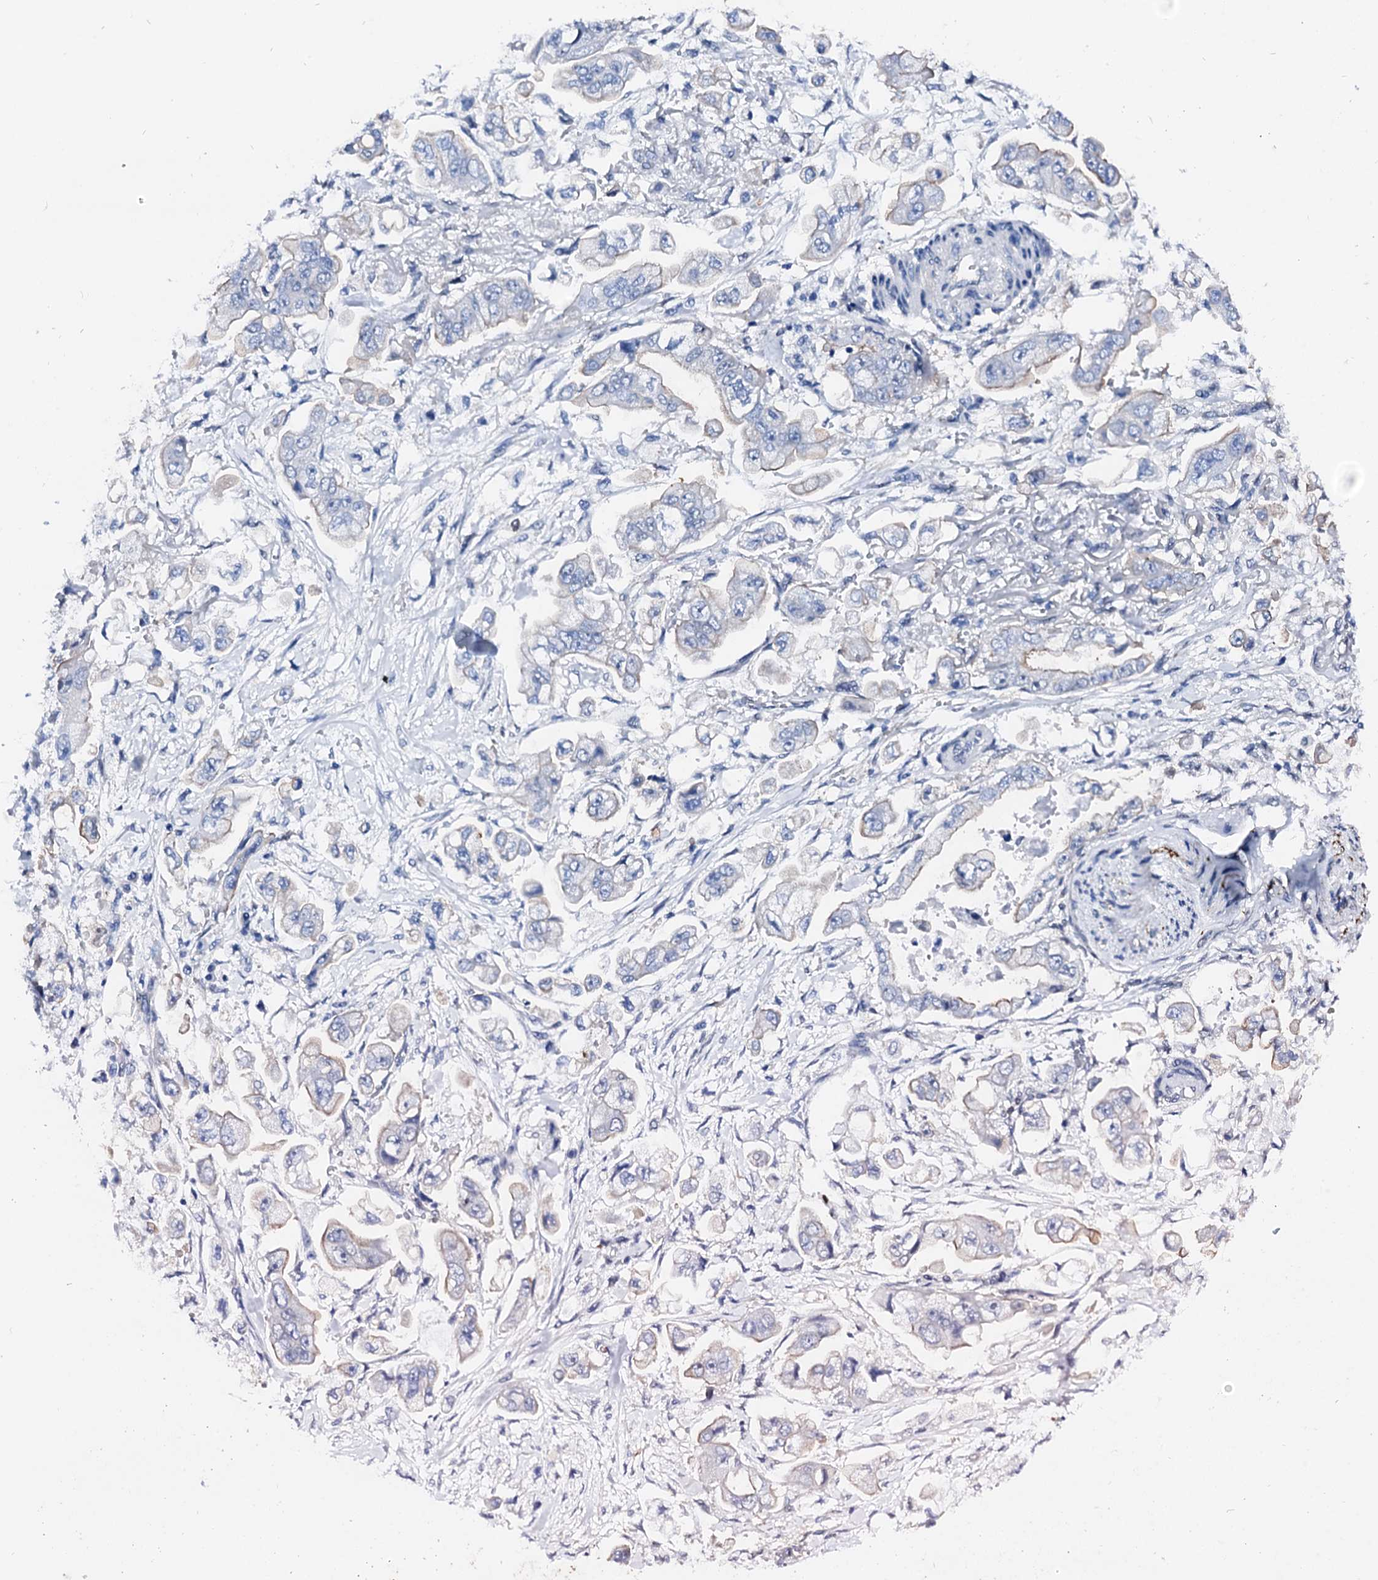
{"staining": {"intensity": "negative", "quantity": "none", "location": "none"}, "tissue": "stomach cancer", "cell_type": "Tumor cells", "image_type": "cancer", "snomed": [{"axis": "morphology", "description": "Adenocarcinoma, NOS"}, {"axis": "topography", "description": "Stomach"}], "caption": "Tumor cells show no significant staining in stomach cancer.", "gene": "CSN2", "patient": {"sex": "male", "age": 62}}